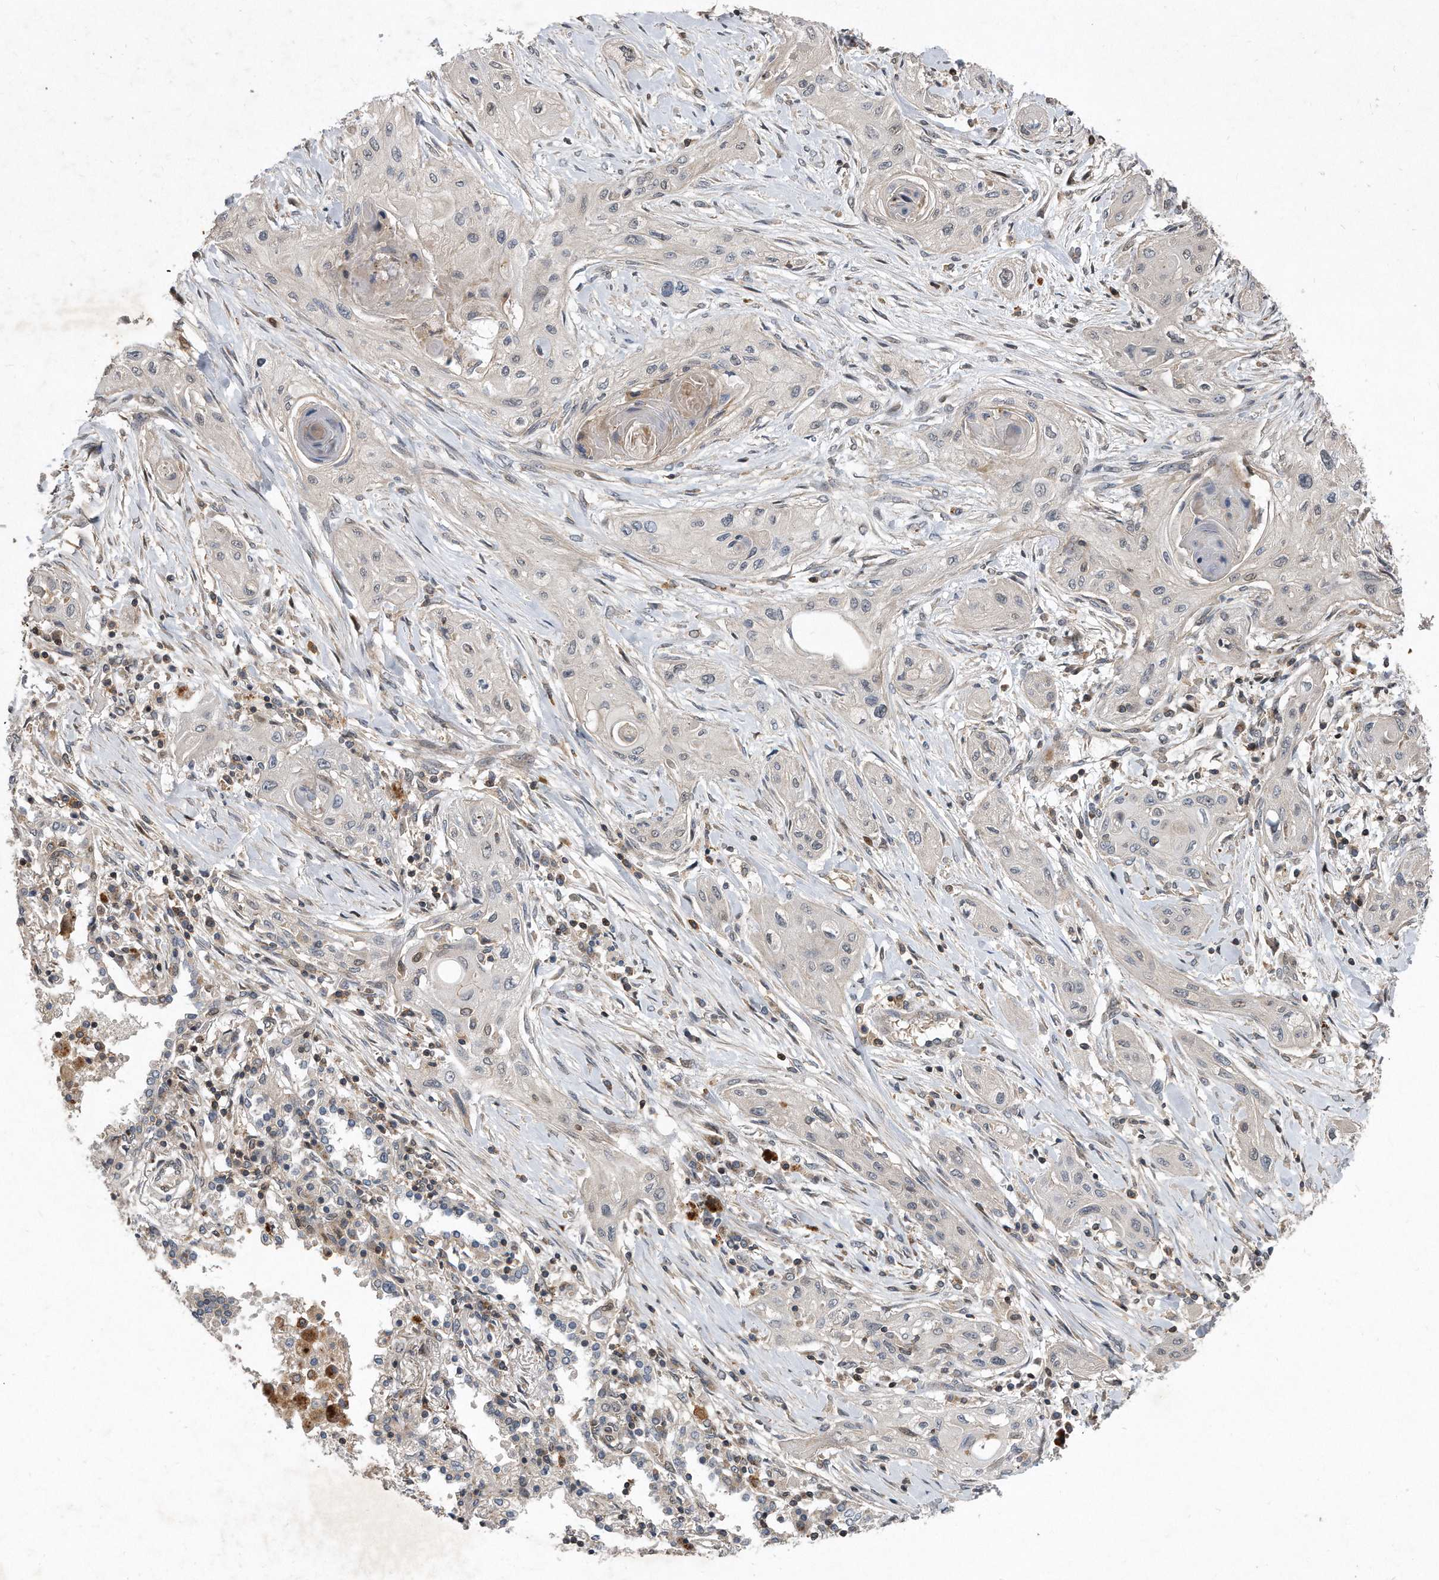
{"staining": {"intensity": "negative", "quantity": "none", "location": "none"}, "tissue": "lung cancer", "cell_type": "Tumor cells", "image_type": "cancer", "snomed": [{"axis": "morphology", "description": "Squamous cell carcinoma, NOS"}, {"axis": "topography", "description": "Lung"}], "caption": "The immunohistochemistry histopathology image has no significant expression in tumor cells of lung squamous cell carcinoma tissue.", "gene": "PGBD2", "patient": {"sex": "female", "age": 47}}